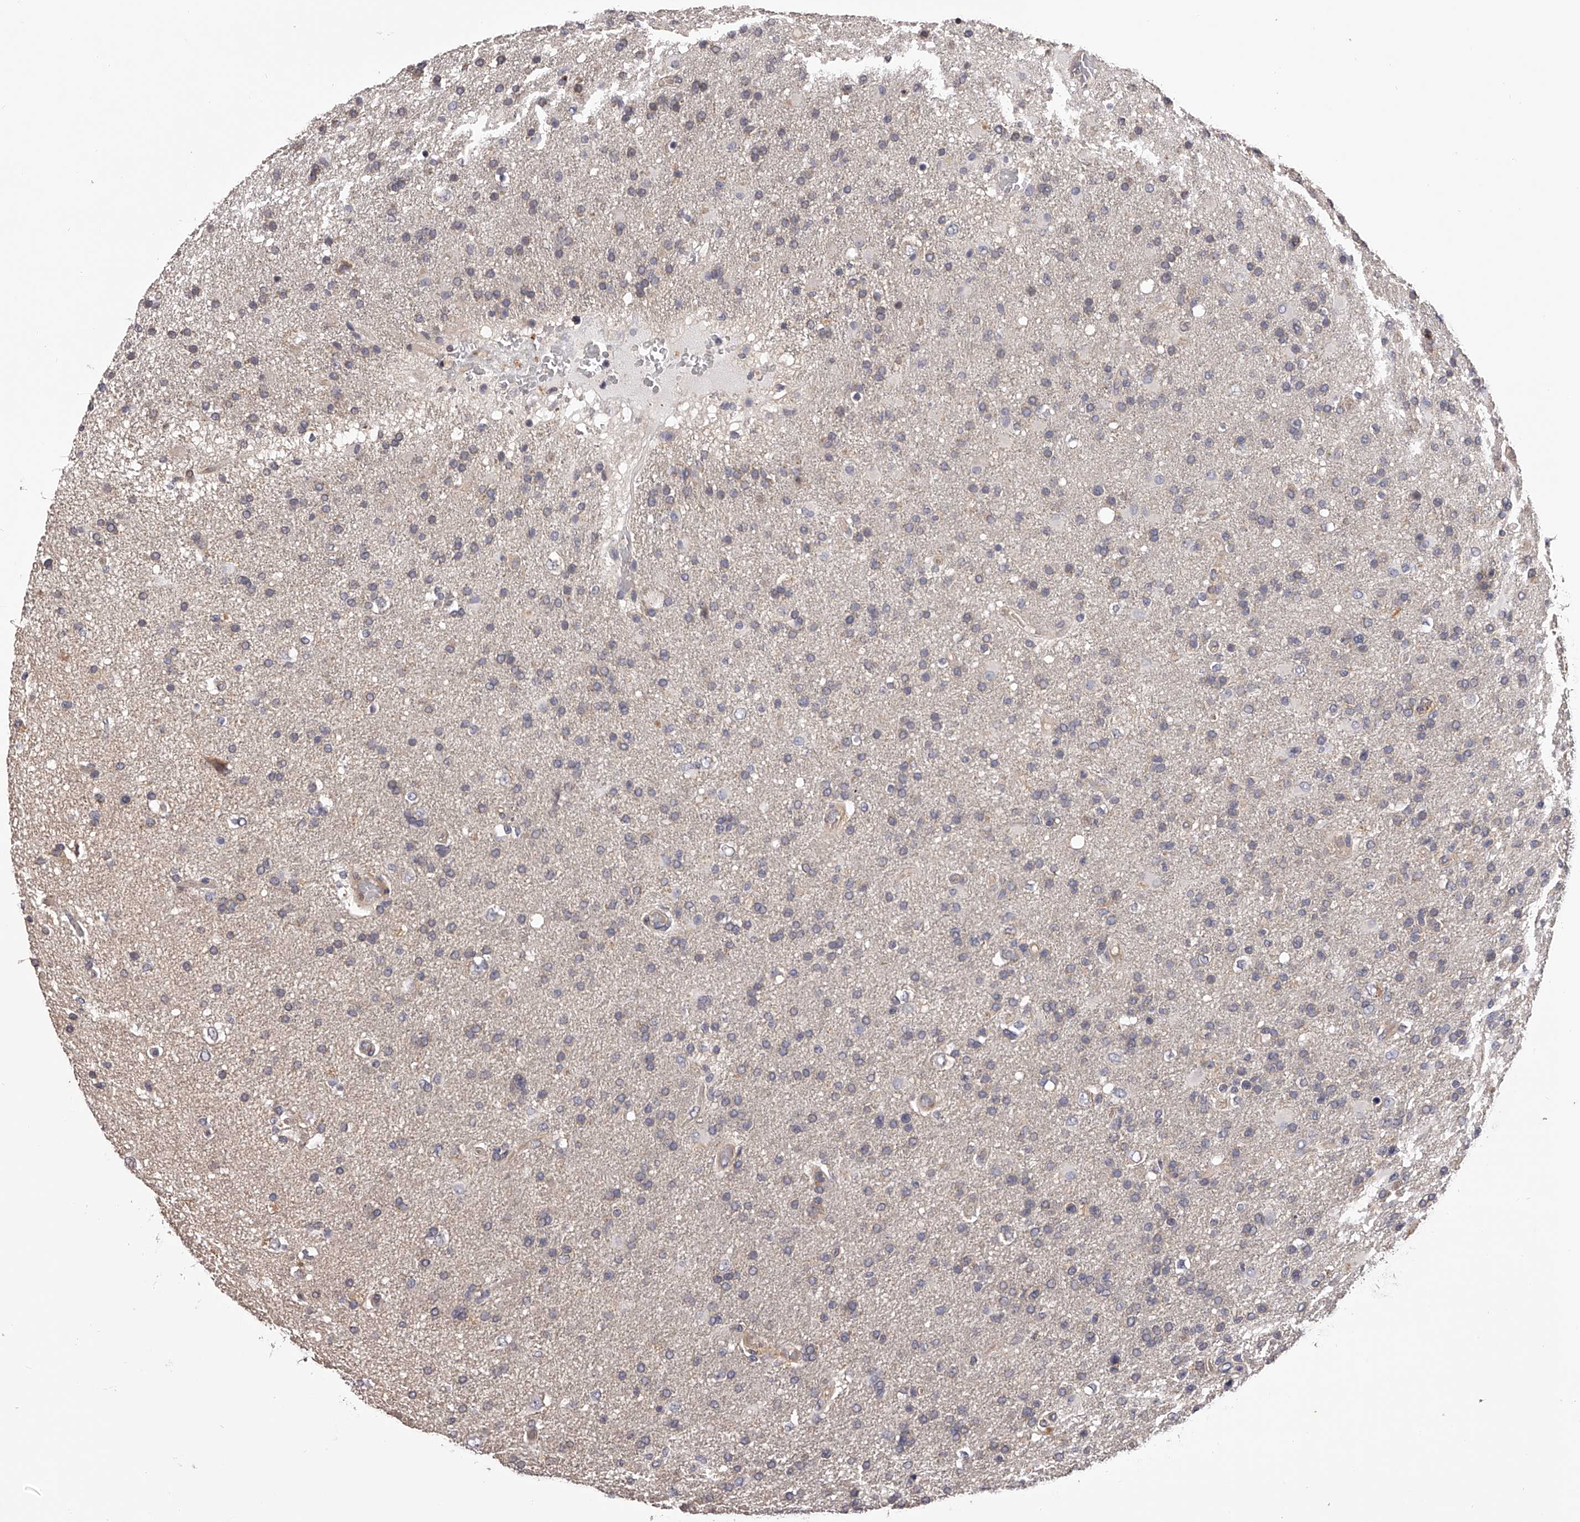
{"staining": {"intensity": "negative", "quantity": "none", "location": "none"}, "tissue": "glioma", "cell_type": "Tumor cells", "image_type": "cancer", "snomed": [{"axis": "morphology", "description": "Glioma, malignant, High grade"}, {"axis": "topography", "description": "Brain"}], "caption": "High power microscopy image of an immunohistochemistry (IHC) histopathology image of glioma, revealing no significant staining in tumor cells.", "gene": "PFDN2", "patient": {"sex": "male", "age": 72}}